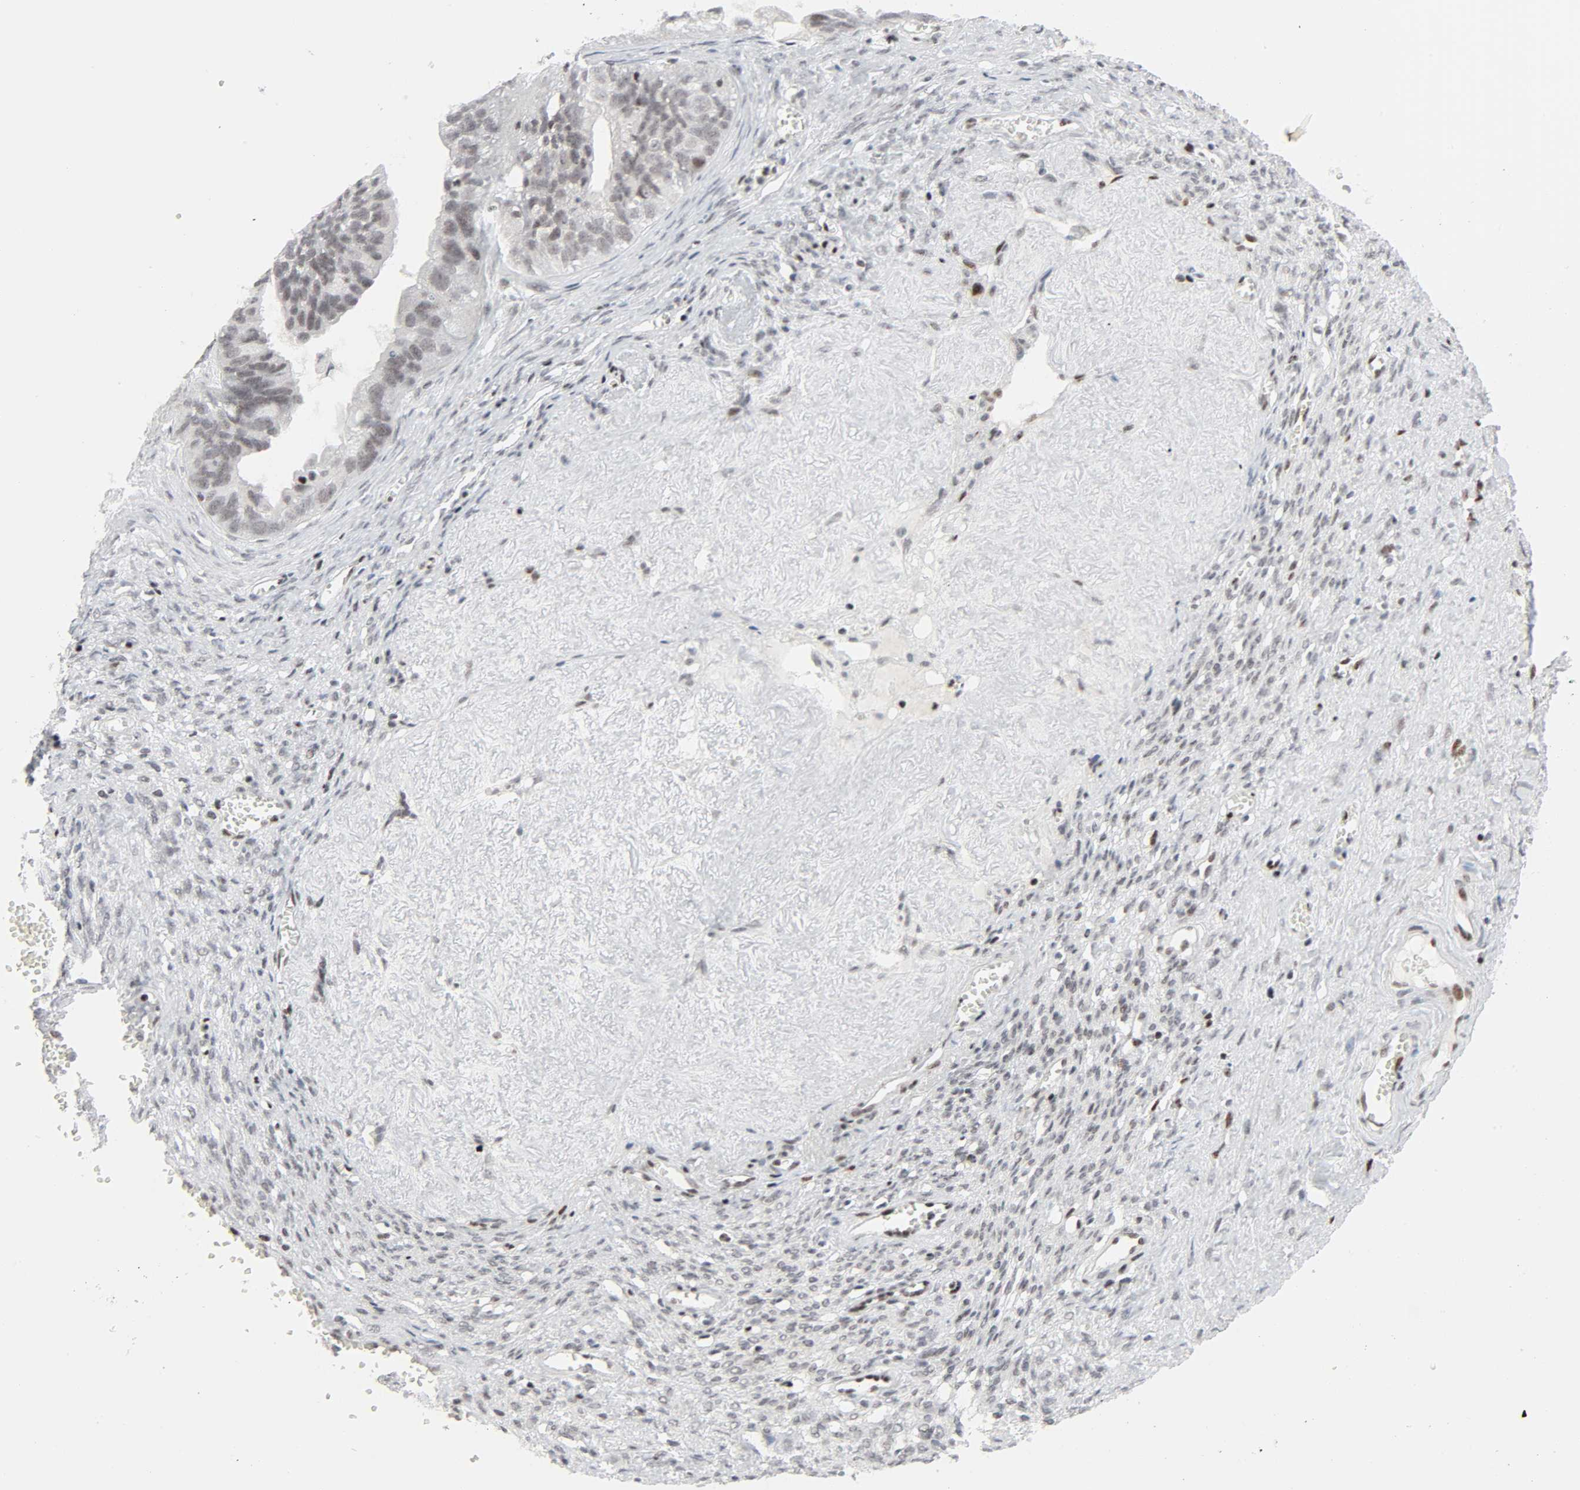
{"staining": {"intensity": "weak", "quantity": ">75%", "location": "nuclear"}, "tissue": "ovarian cancer", "cell_type": "Tumor cells", "image_type": "cancer", "snomed": [{"axis": "morphology", "description": "Cystadenocarcinoma, serous, NOS"}, {"axis": "topography", "description": "Soft tissue"}, {"axis": "topography", "description": "Ovary"}], "caption": "Immunohistochemical staining of ovarian cancer demonstrates low levels of weak nuclear protein staining in approximately >75% of tumor cells.", "gene": "GABPA", "patient": {"sex": "female", "age": 57}}